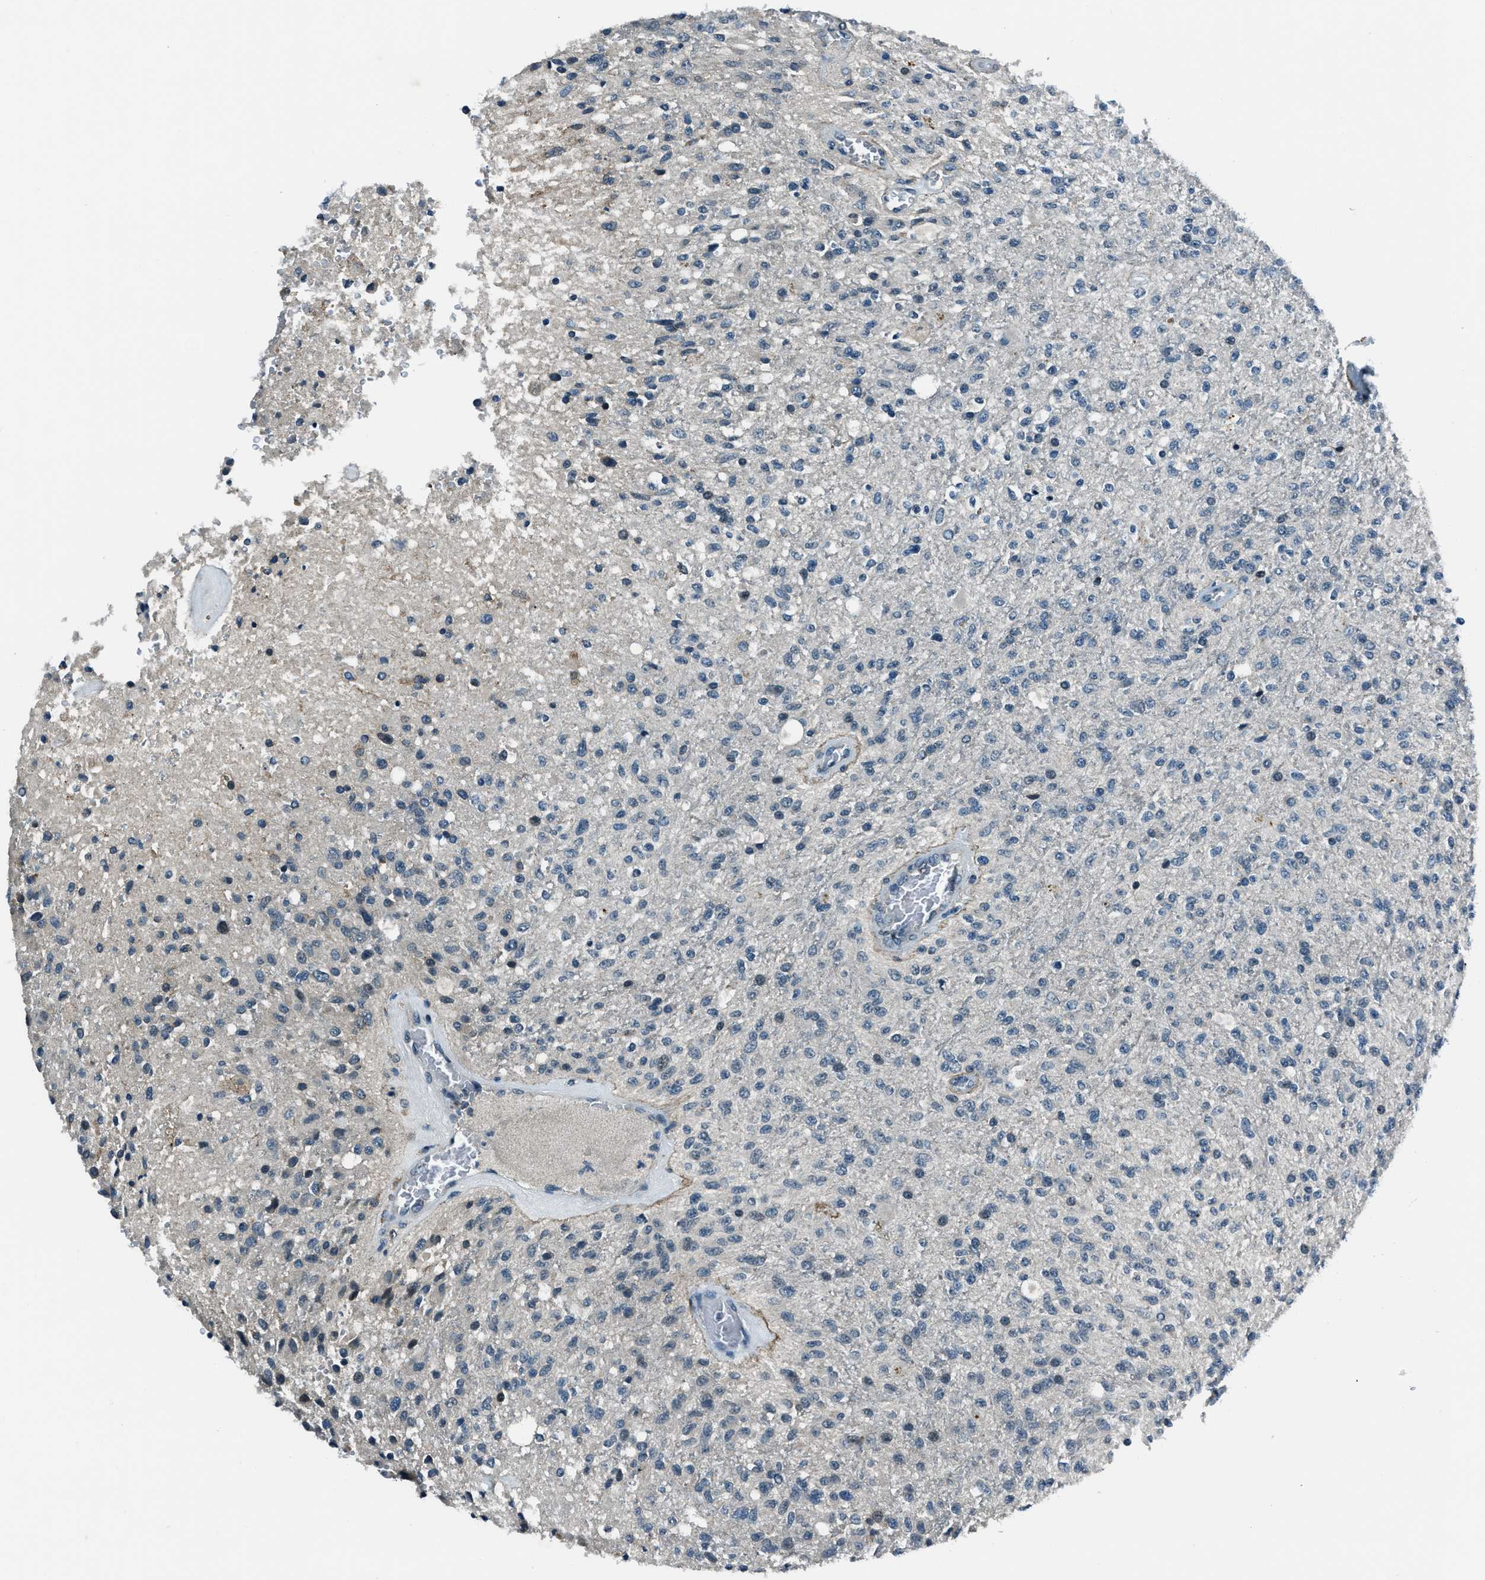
{"staining": {"intensity": "negative", "quantity": "none", "location": "none"}, "tissue": "glioma", "cell_type": "Tumor cells", "image_type": "cancer", "snomed": [{"axis": "morphology", "description": "Normal tissue, NOS"}, {"axis": "morphology", "description": "Glioma, malignant, High grade"}, {"axis": "topography", "description": "Cerebral cortex"}], "caption": "Tumor cells show no significant staining in glioma.", "gene": "ACTL9", "patient": {"sex": "male", "age": 77}}